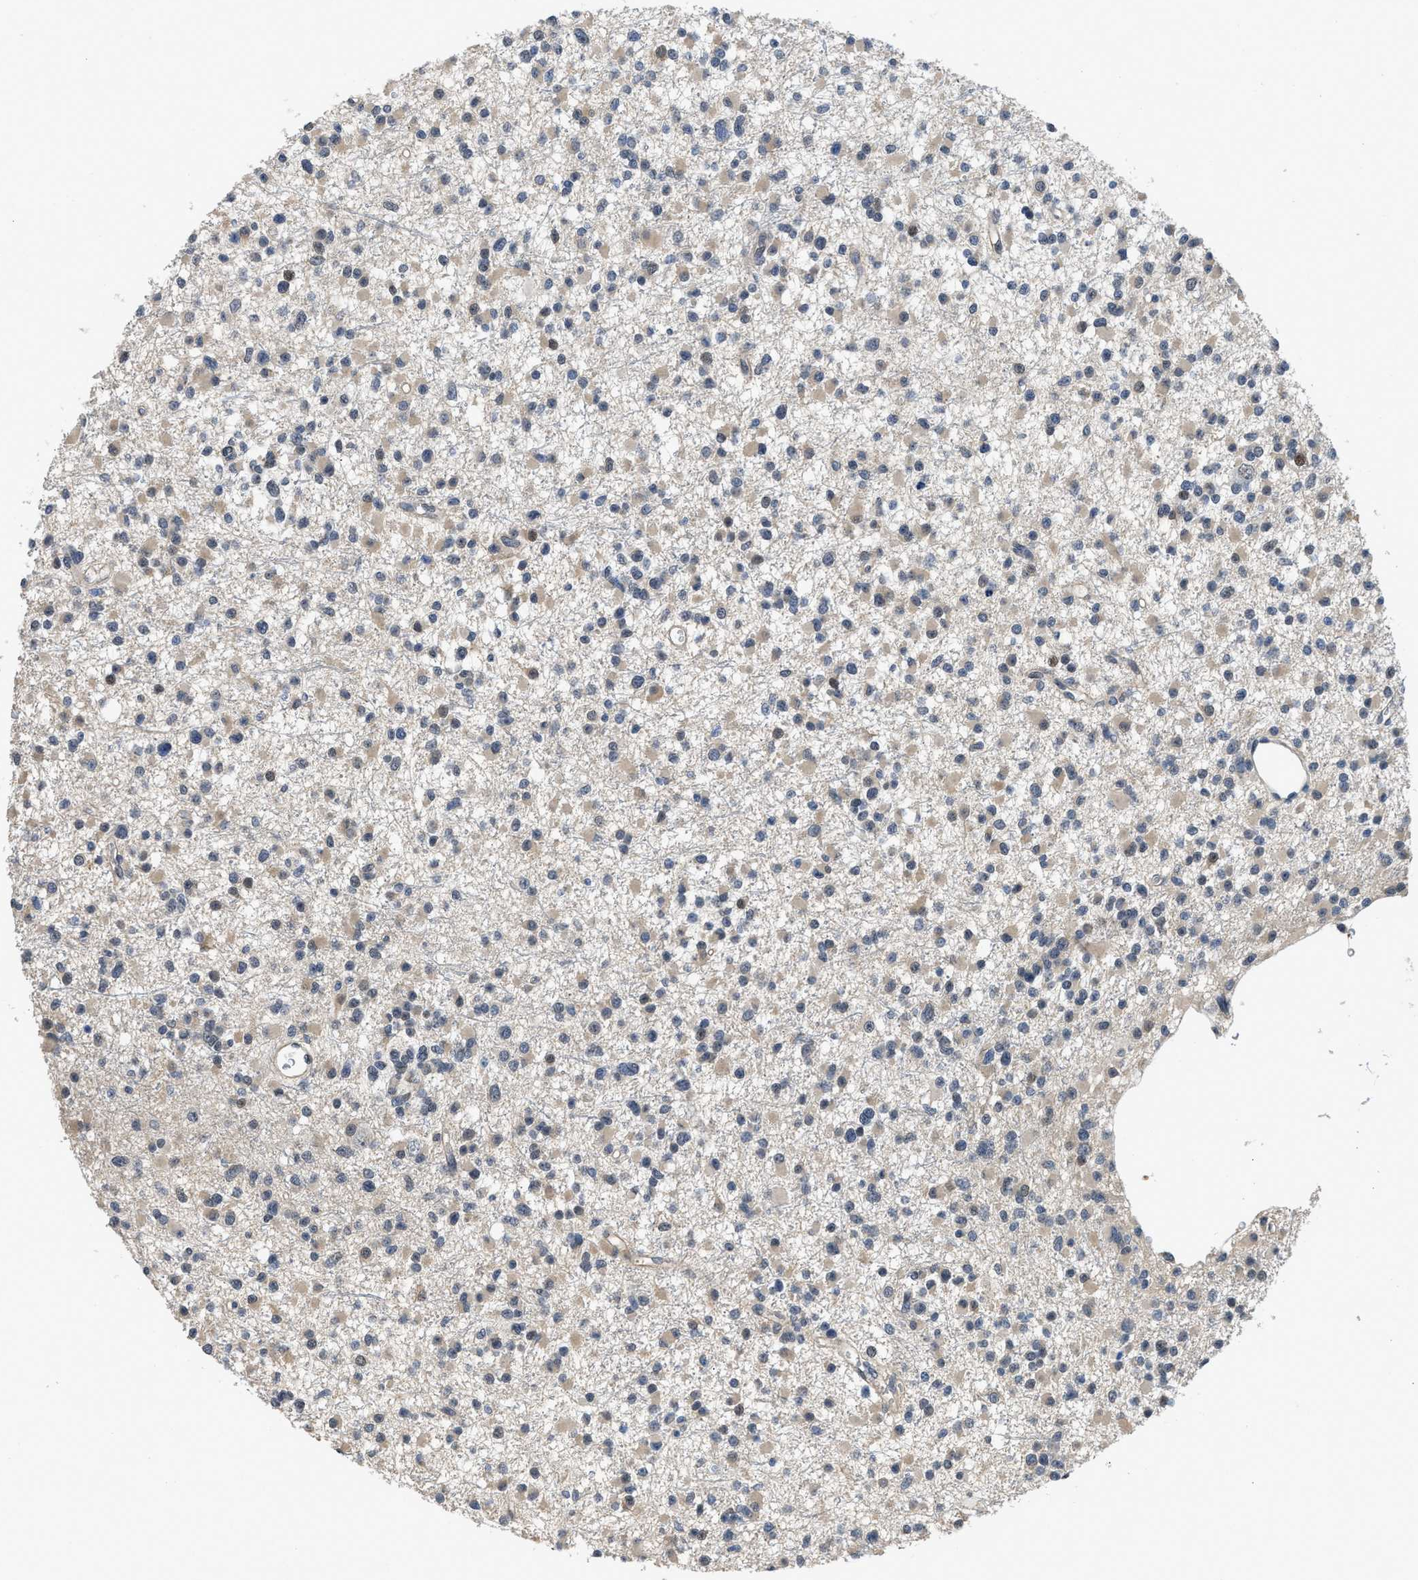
{"staining": {"intensity": "weak", "quantity": "<25%", "location": "cytoplasmic/membranous"}, "tissue": "glioma", "cell_type": "Tumor cells", "image_type": "cancer", "snomed": [{"axis": "morphology", "description": "Glioma, malignant, Low grade"}, {"axis": "topography", "description": "Brain"}], "caption": "Micrograph shows no protein staining in tumor cells of low-grade glioma (malignant) tissue.", "gene": "TES", "patient": {"sex": "female", "age": 22}}